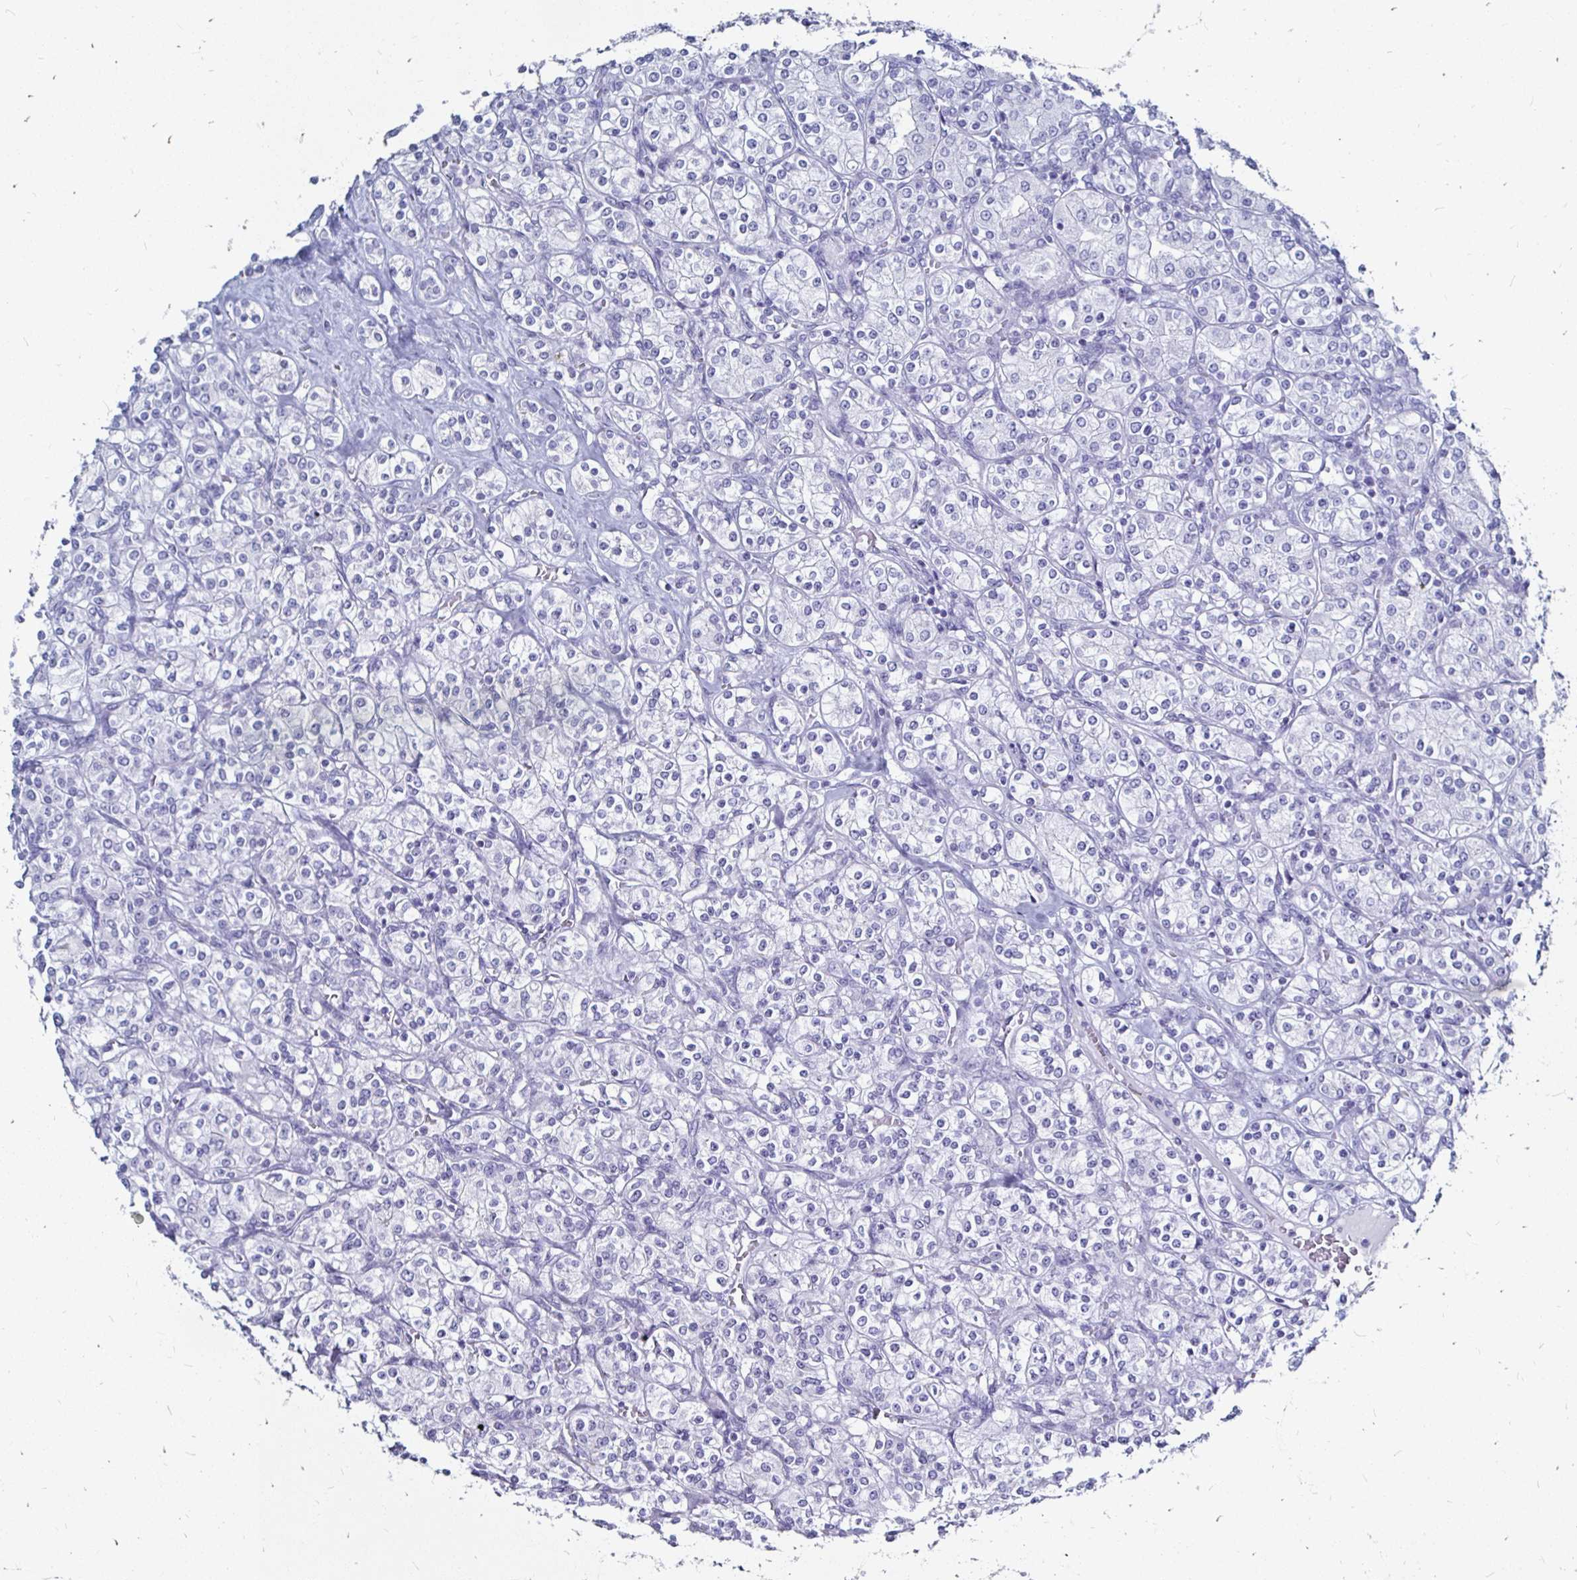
{"staining": {"intensity": "negative", "quantity": "none", "location": "none"}, "tissue": "renal cancer", "cell_type": "Tumor cells", "image_type": "cancer", "snomed": [{"axis": "morphology", "description": "Adenocarcinoma, NOS"}, {"axis": "topography", "description": "Kidney"}], "caption": "An image of renal cancer stained for a protein displays no brown staining in tumor cells.", "gene": "LUZP4", "patient": {"sex": "male", "age": 77}}